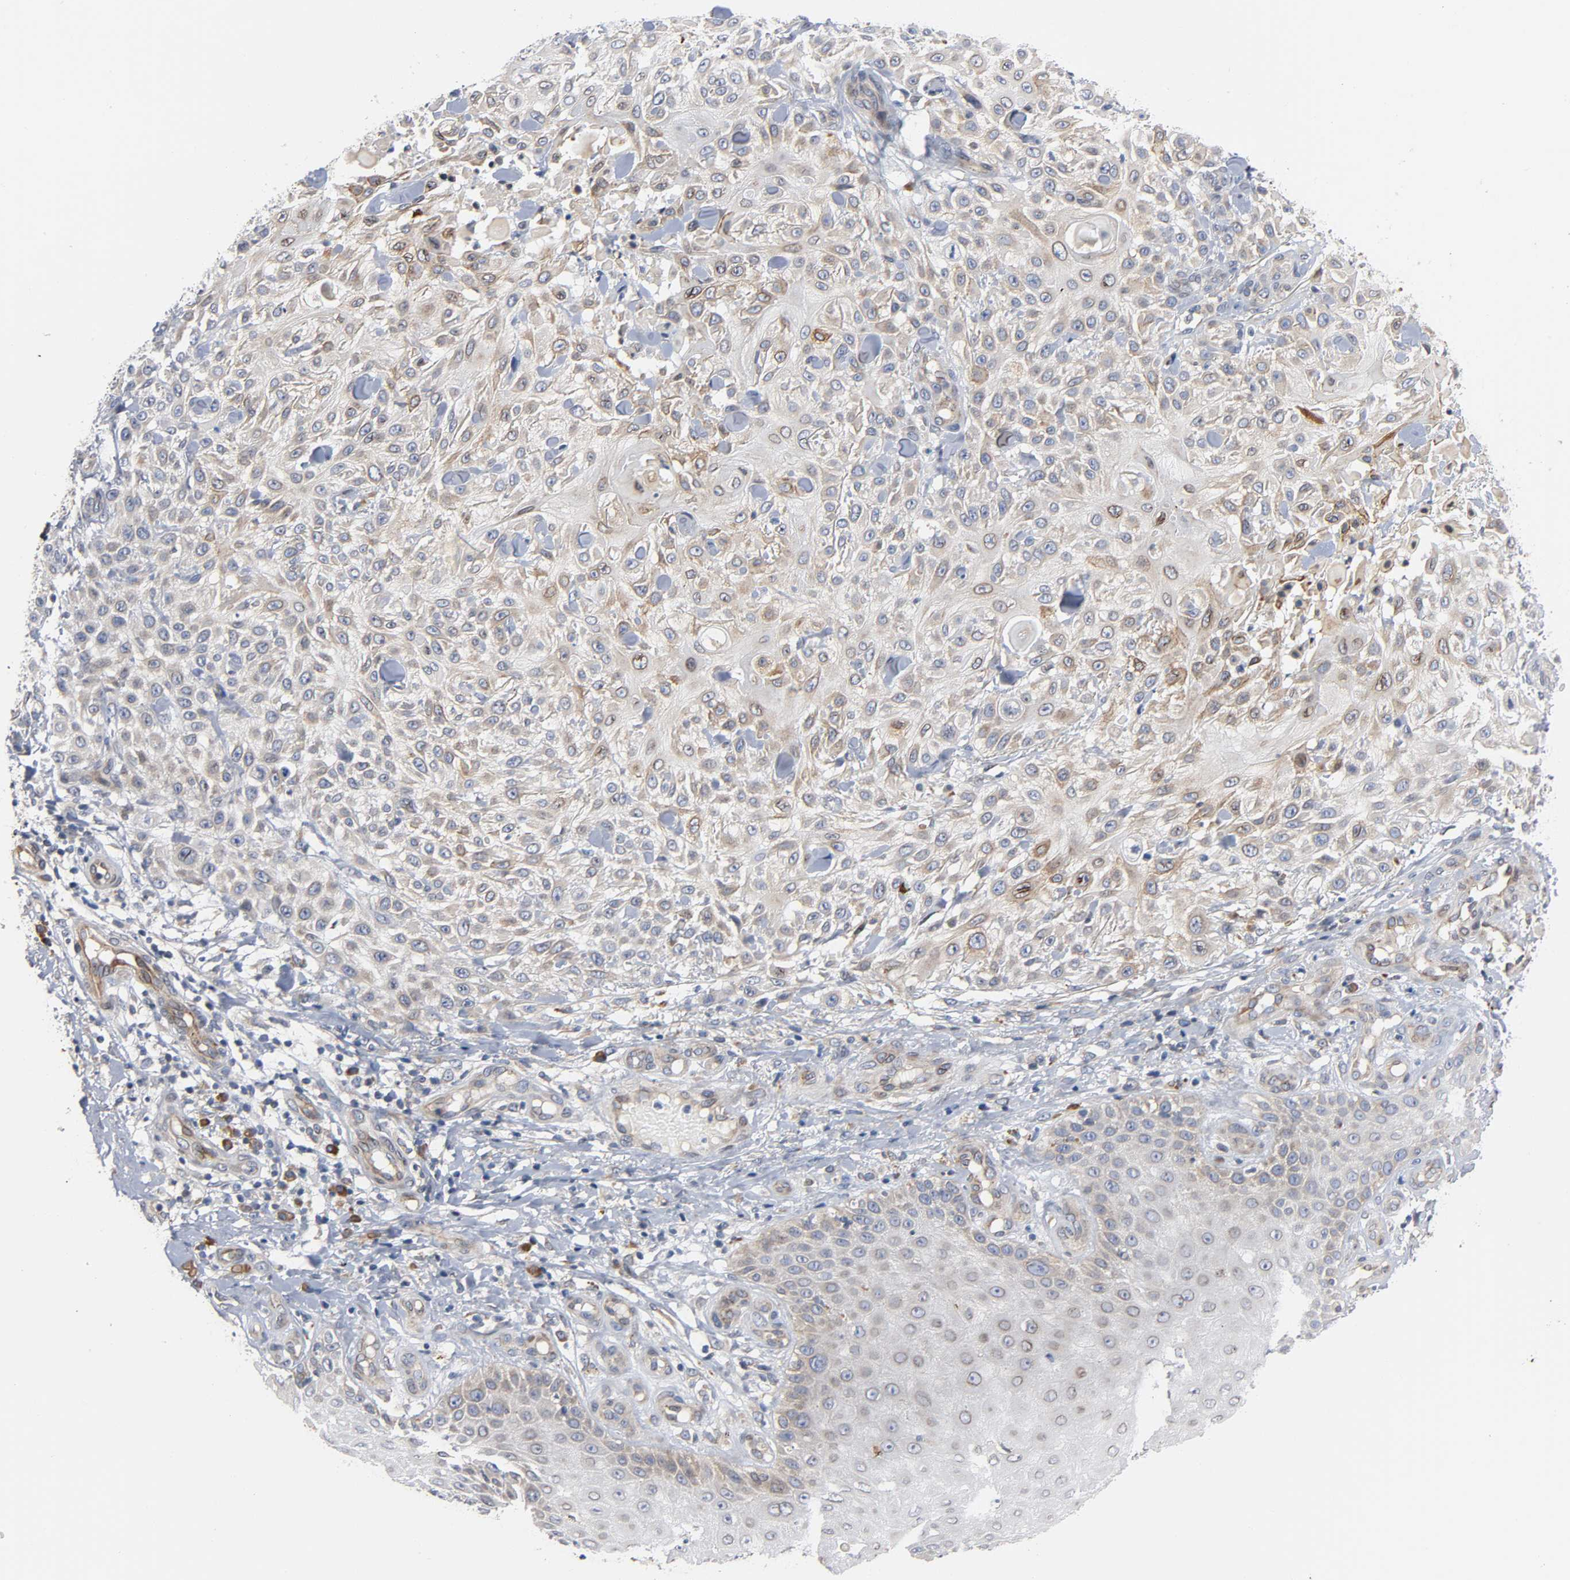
{"staining": {"intensity": "weak", "quantity": "<25%", "location": "cytoplasmic/membranous"}, "tissue": "skin cancer", "cell_type": "Tumor cells", "image_type": "cancer", "snomed": [{"axis": "morphology", "description": "Squamous cell carcinoma, NOS"}, {"axis": "topography", "description": "Skin"}], "caption": "This is an IHC photomicrograph of human skin cancer. There is no staining in tumor cells.", "gene": "ASB6", "patient": {"sex": "female", "age": 42}}